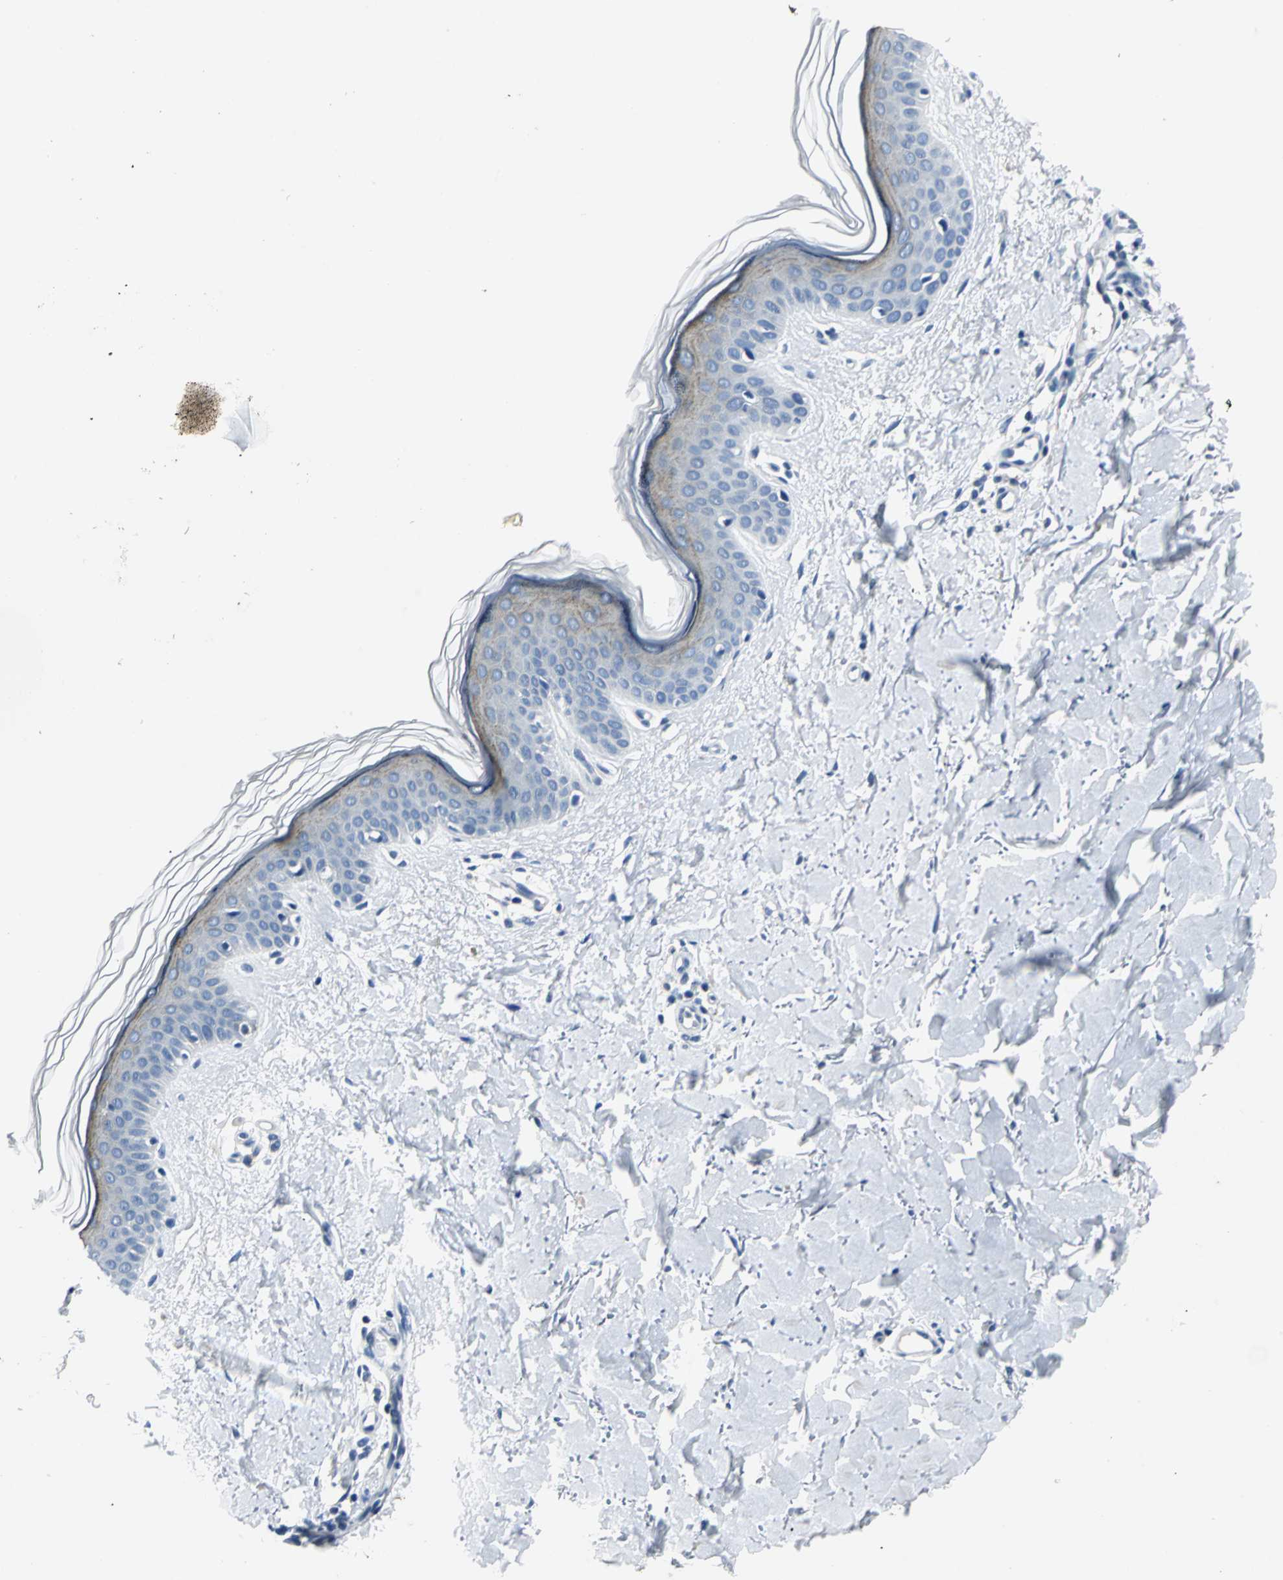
{"staining": {"intensity": "negative", "quantity": "none", "location": "none"}, "tissue": "skin", "cell_type": "Fibroblasts", "image_type": "normal", "snomed": [{"axis": "morphology", "description": "Normal tissue, NOS"}, {"axis": "topography", "description": "Skin"}], "caption": "Fibroblasts show no significant protein staining in unremarkable skin. Brightfield microscopy of immunohistochemistry stained with DAB (brown) and hematoxylin (blue), captured at high magnification.", "gene": "RIPOR1", "patient": {"sex": "female", "age": 56}}